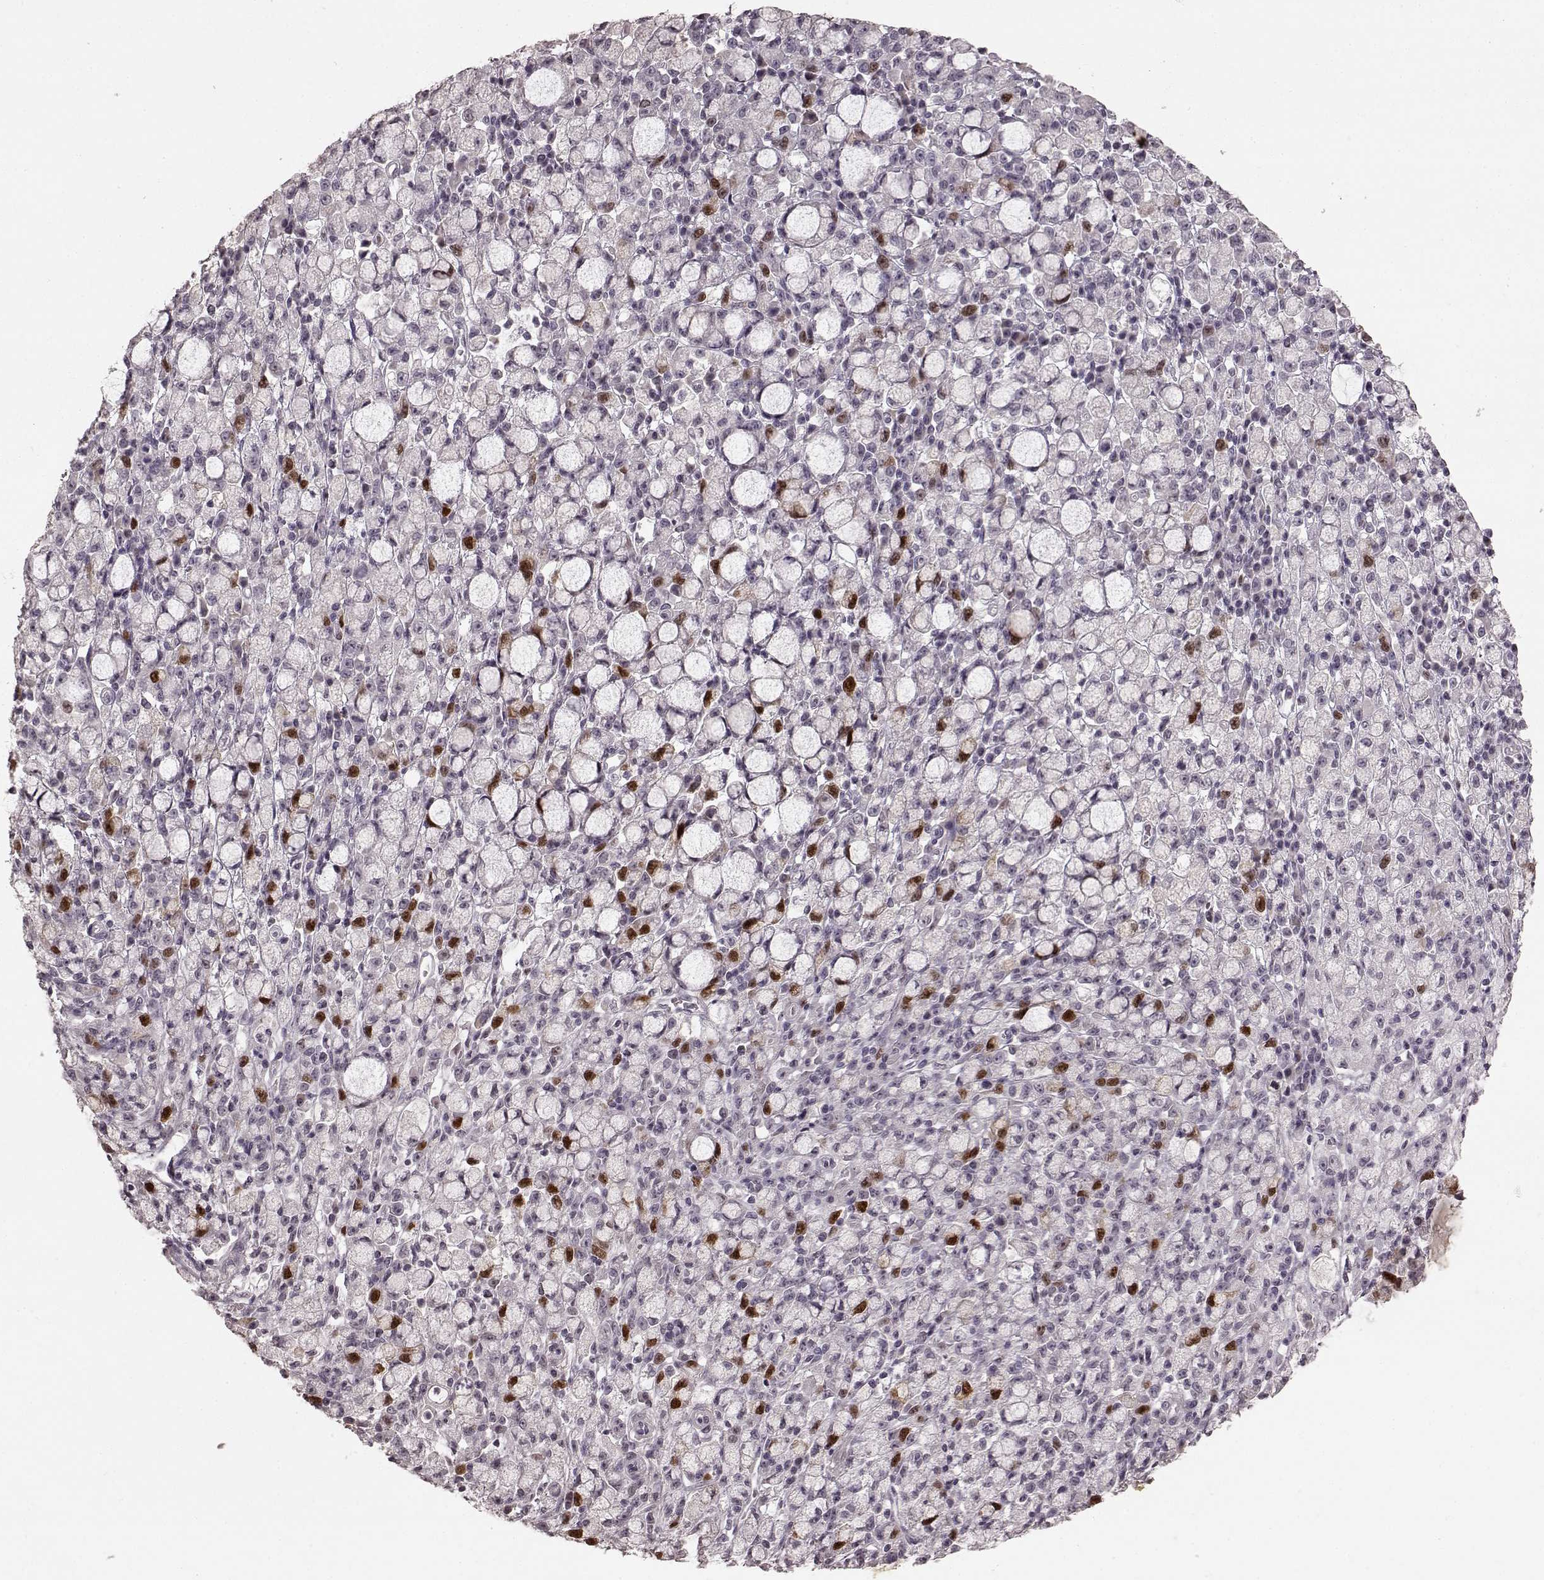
{"staining": {"intensity": "strong", "quantity": "<25%", "location": "nuclear"}, "tissue": "stomach cancer", "cell_type": "Tumor cells", "image_type": "cancer", "snomed": [{"axis": "morphology", "description": "Adenocarcinoma, NOS"}, {"axis": "topography", "description": "Stomach"}], "caption": "Protein expression analysis of human adenocarcinoma (stomach) reveals strong nuclear positivity in approximately <25% of tumor cells.", "gene": "CCNA2", "patient": {"sex": "male", "age": 58}}